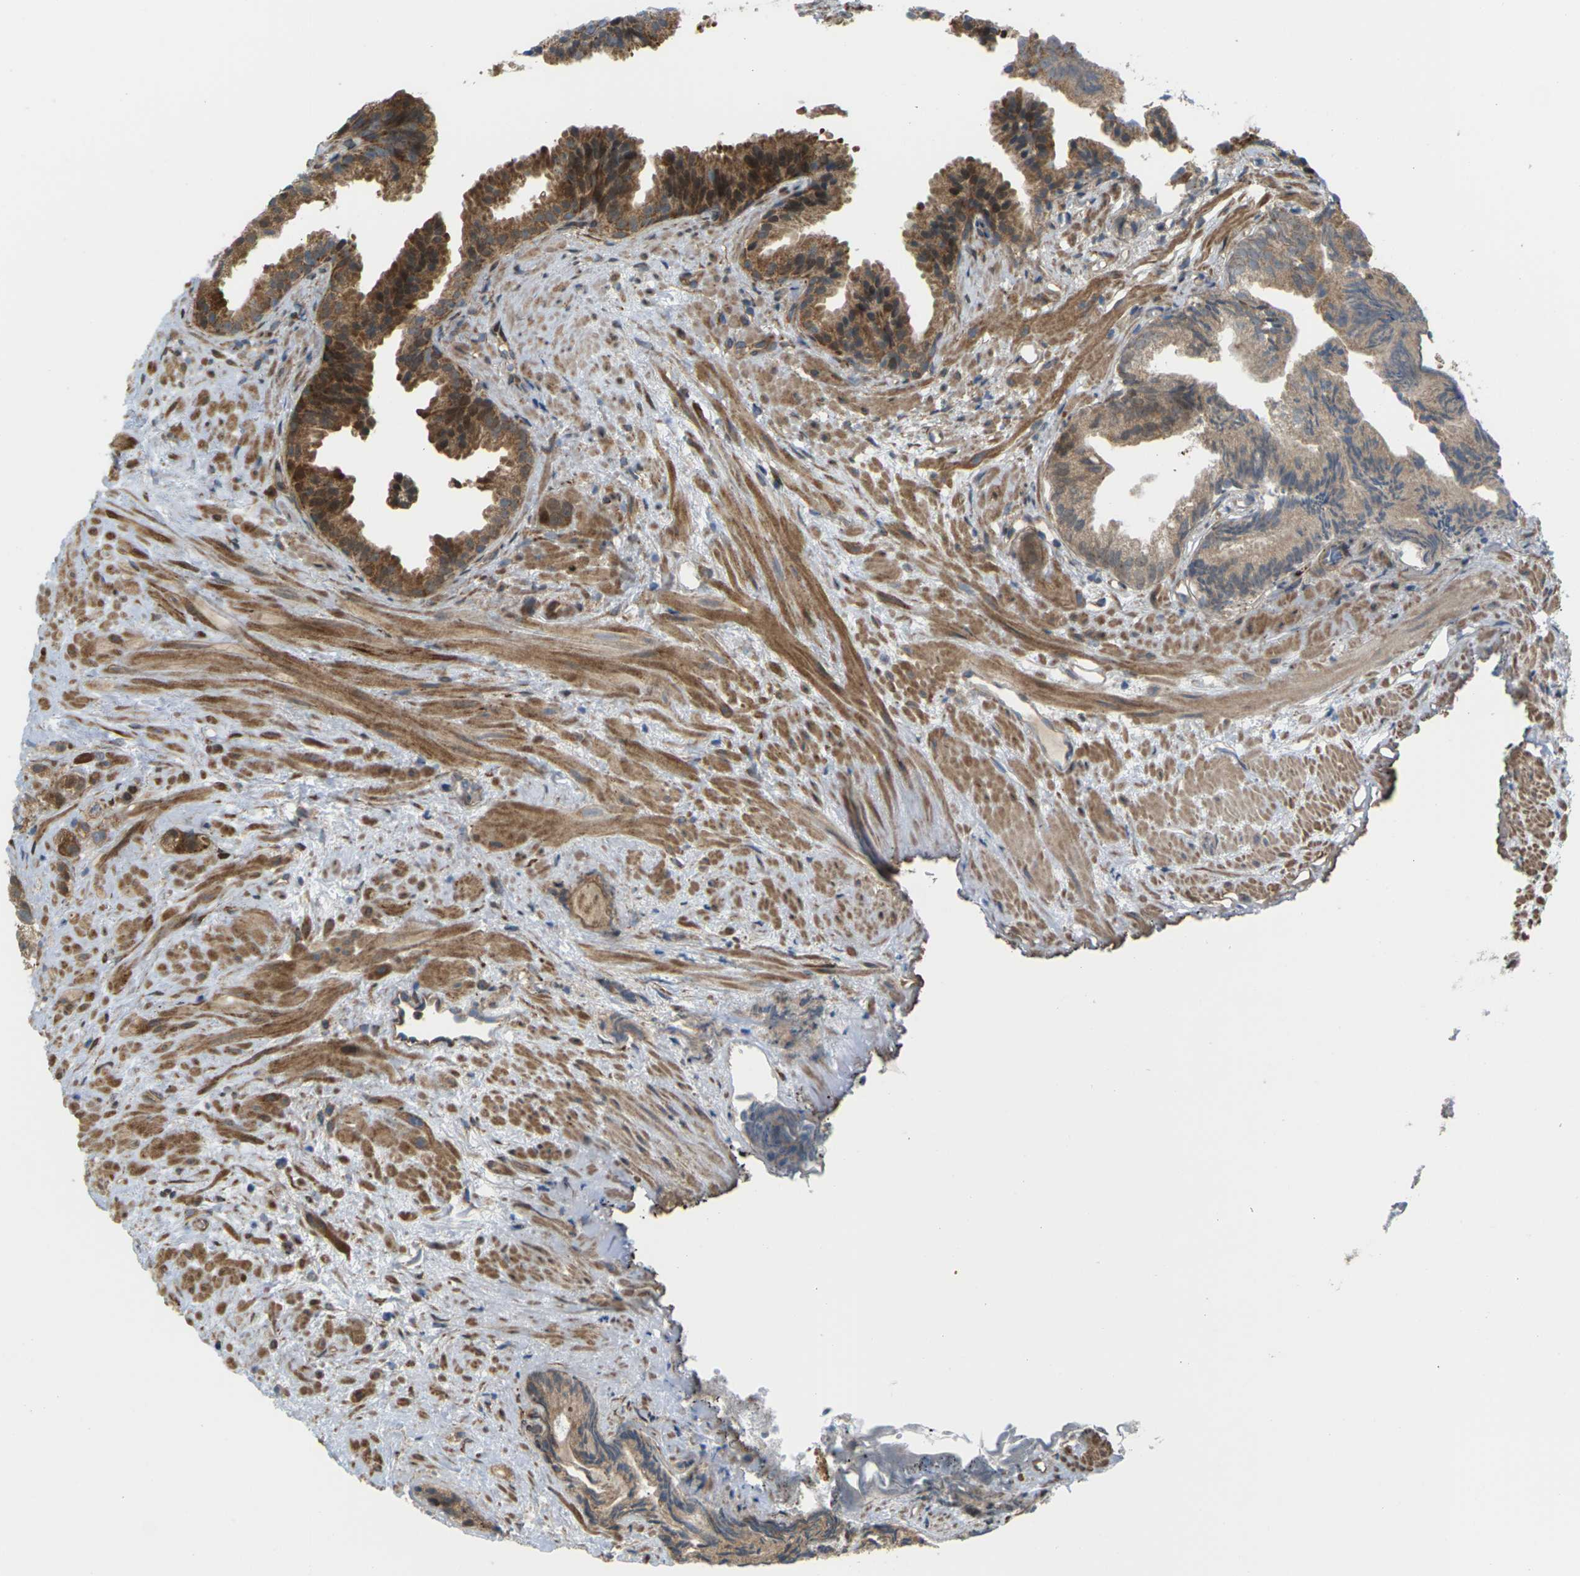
{"staining": {"intensity": "moderate", "quantity": ">75%", "location": "cytoplasmic/membranous,nuclear"}, "tissue": "prostate cancer", "cell_type": "Tumor cells", "image_type": "cancer", "snomed": [{"axis": "morphology", "description": "Adenocarcinoma, Low grade"}, {"axis": "topography", "description": "Prostate"}], "caption": "Adenocarcinoma (low-grade) (prostate) stained with immunohistochemistry exhibits moderate cytoplasmic/membranous and nuclear expression in approximately >75% of tumor cells. (DAB (3,3'-diaminobenzidine) = brown stain, brightfield microscopy at high magnification).", "gene": "ROBO1", "patient": {"sex": "male", "age": 89}}